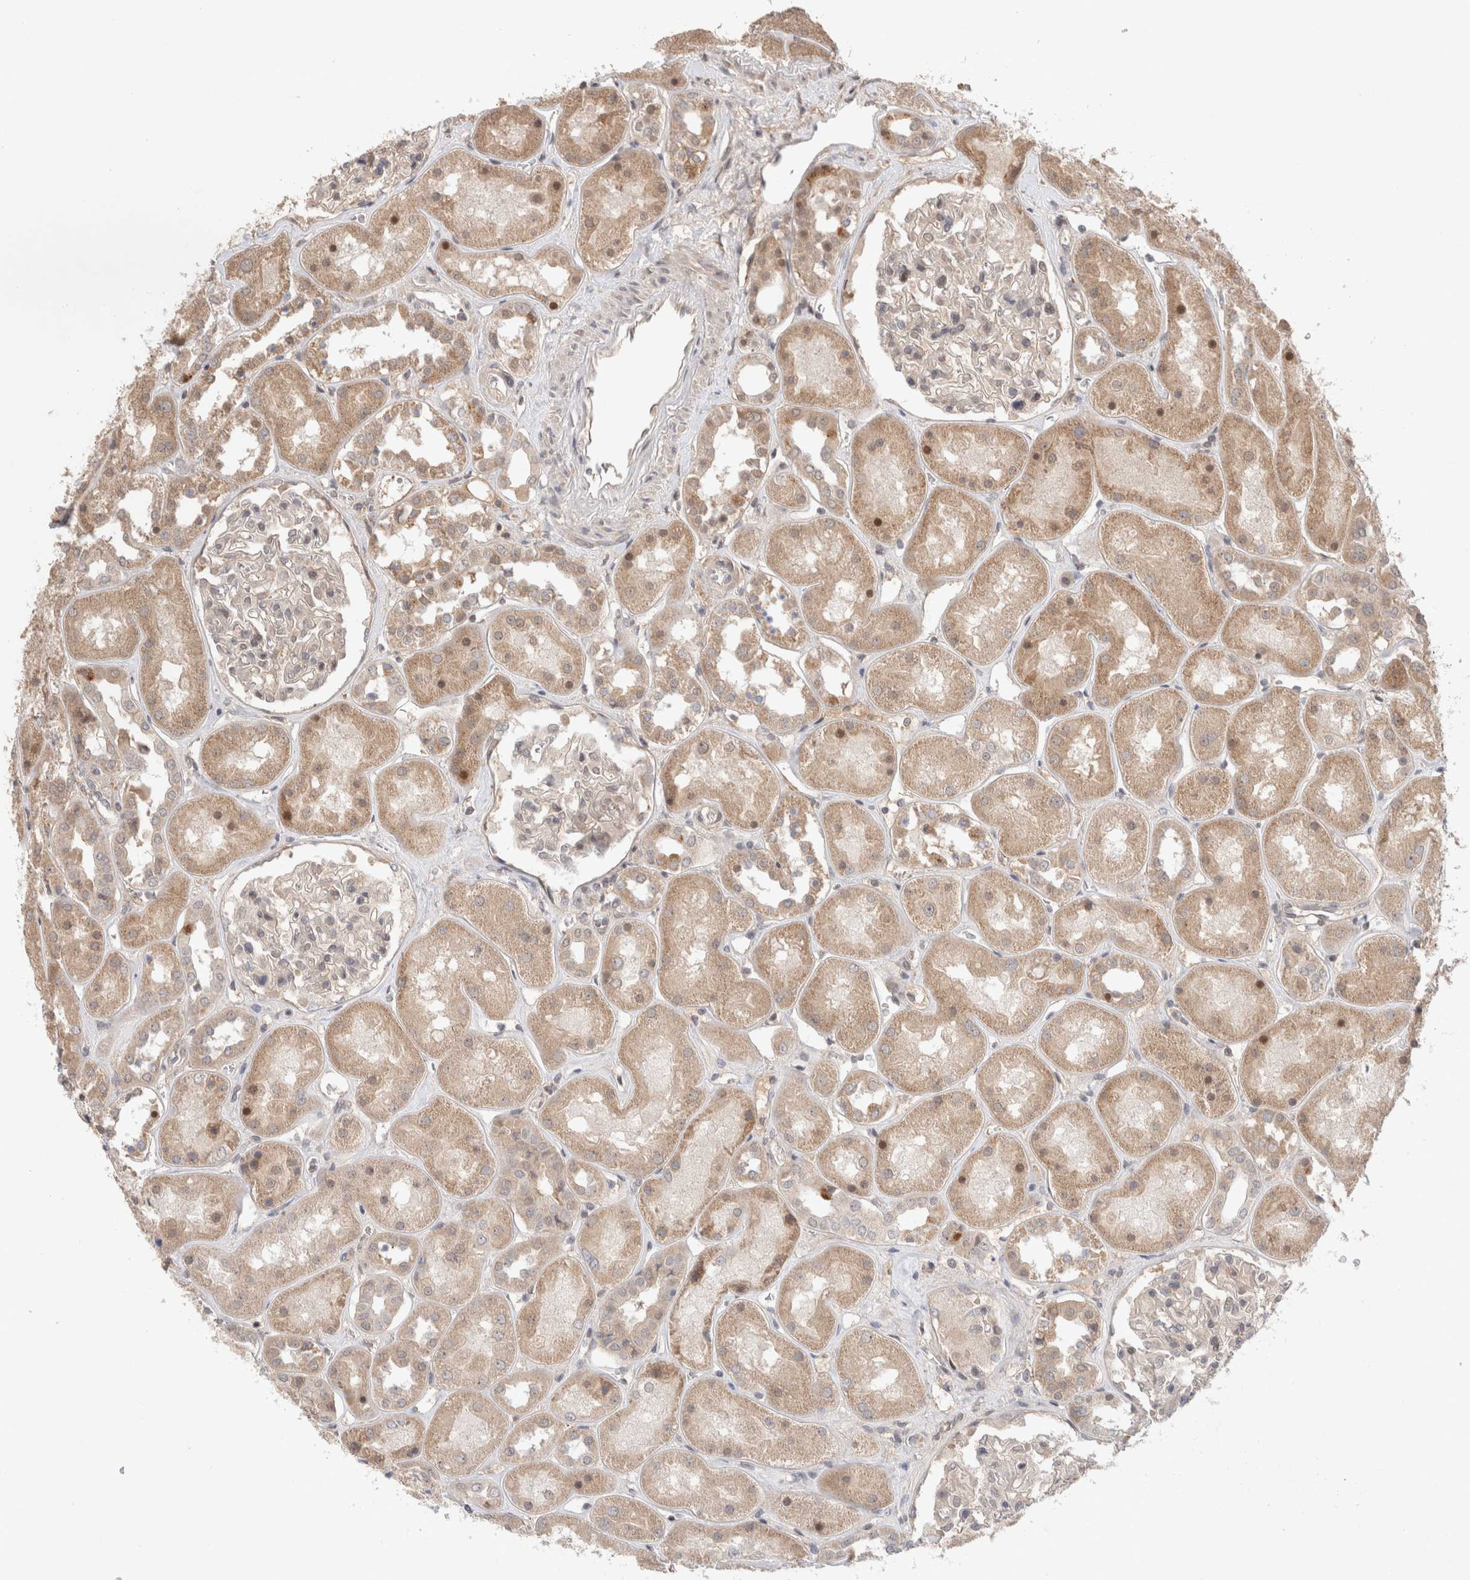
{"staining": {"intensity": "negative", "quantity": "none", "location": "none"}, "tissue": "kidney", "cell_type": "Cells in glomeruli", "image_type": "normal", "snomed": [{"axis": "morphology", "description": "Normal tissue, NOS"}, {"axis": "topography", "description": "Kidney"}], "caption": "IHC histopathology image of normal kidney stained for a protein (brown), which displays no positivity in cells in glomeruli.", "gene": "SYDE2", "patient": {"sex": "male", "age": 70}}